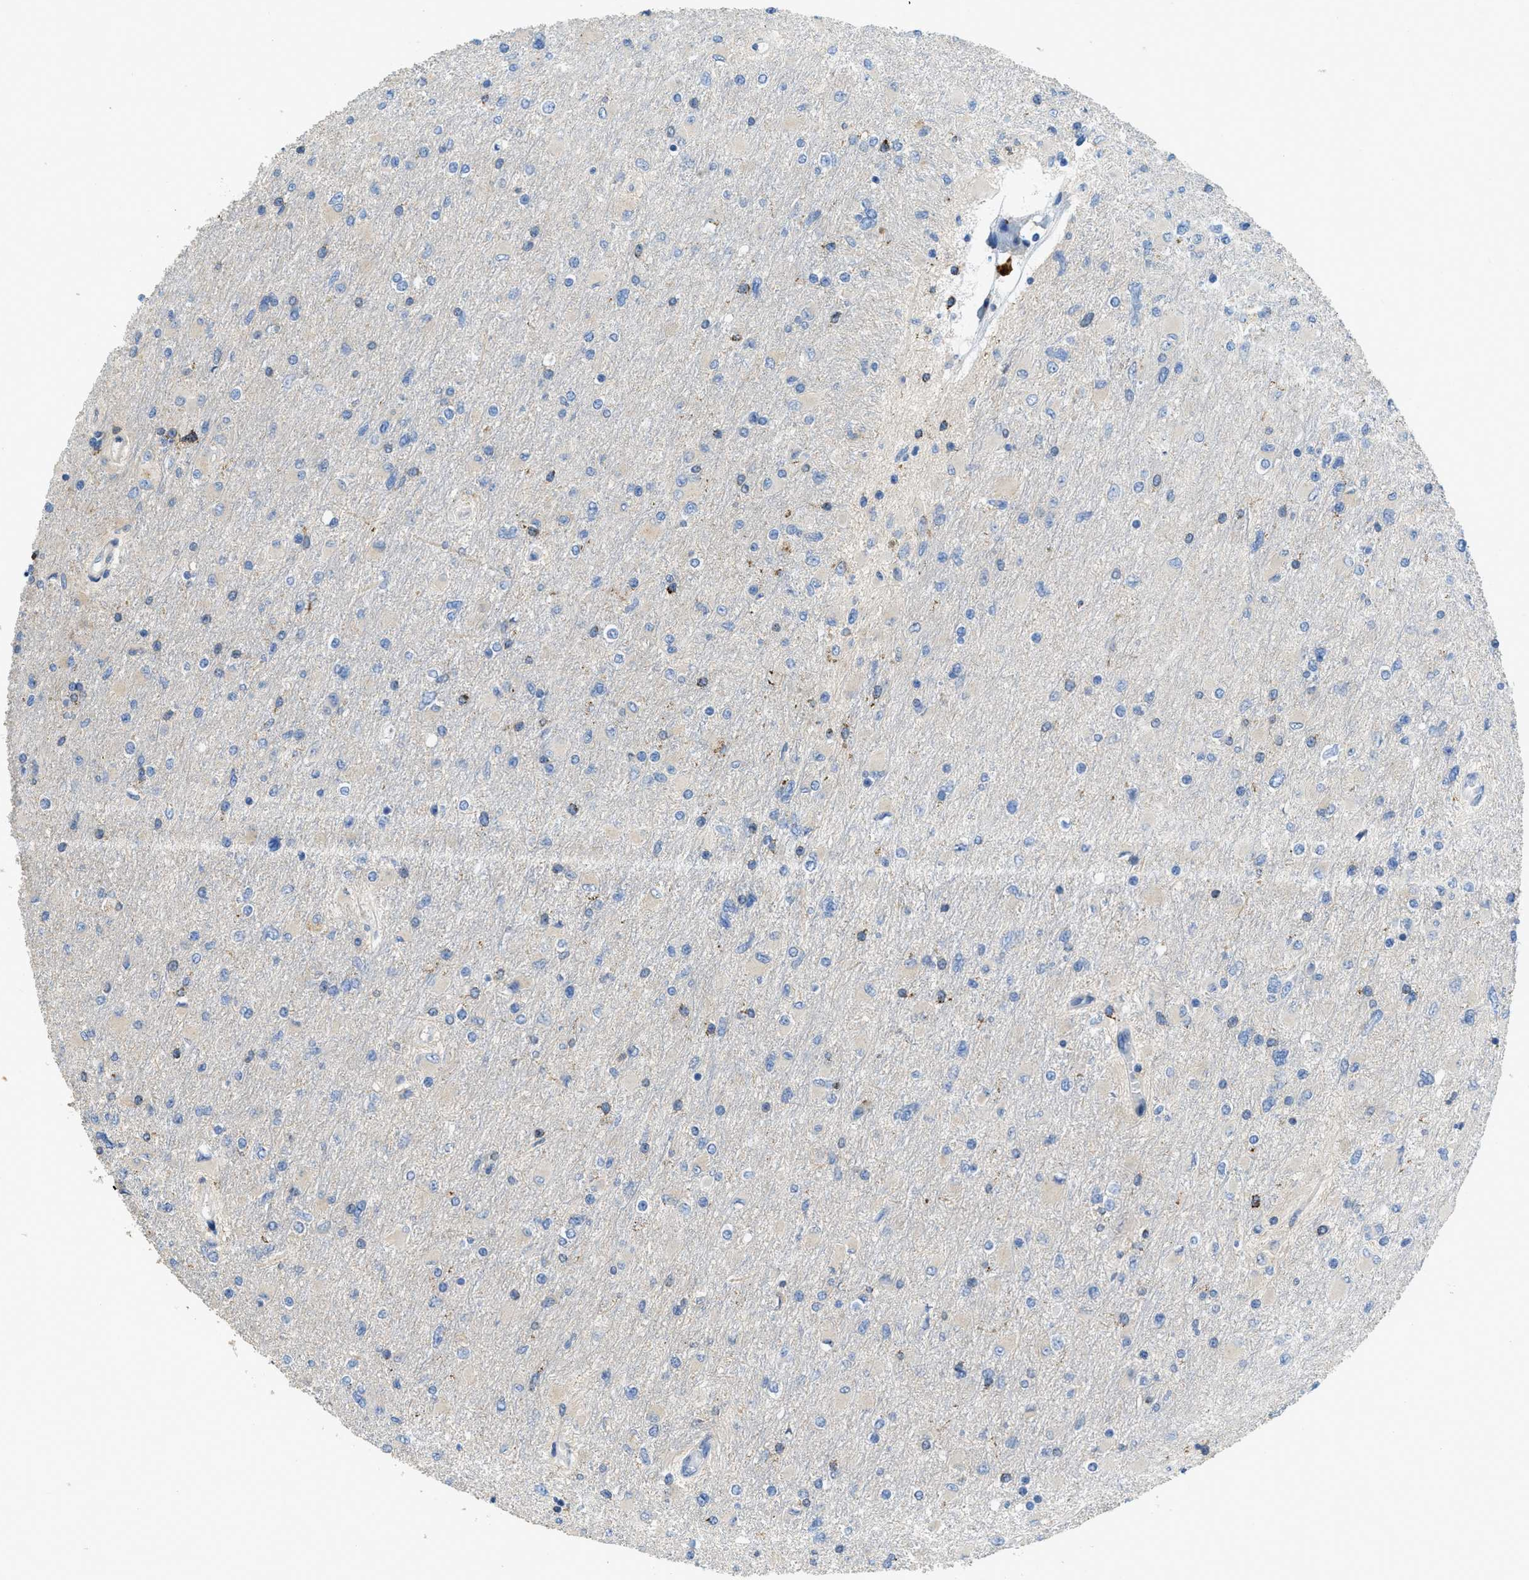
{"staining": {"intensity": "moderate", "quantity": "<25%", "location": "cytoplasmic/membranous"}, "tissue": "glioma", "cell_type": "Tumor cells", "image_type": "cancer", "snomed": [{"axis": "morphology", "description": "Glioma, malignant, High grade"}, {"axis": "topography", "description": "Cerebral cortex"}], "caption": "Protein expression analysis of malignant glioma (high-grade) demonstrates moderate cytoplasmic/membranous staining in approximately <25% of tumor cells.", "gene": "CASP10", "patient": {"sex": "female", "age": 36}}